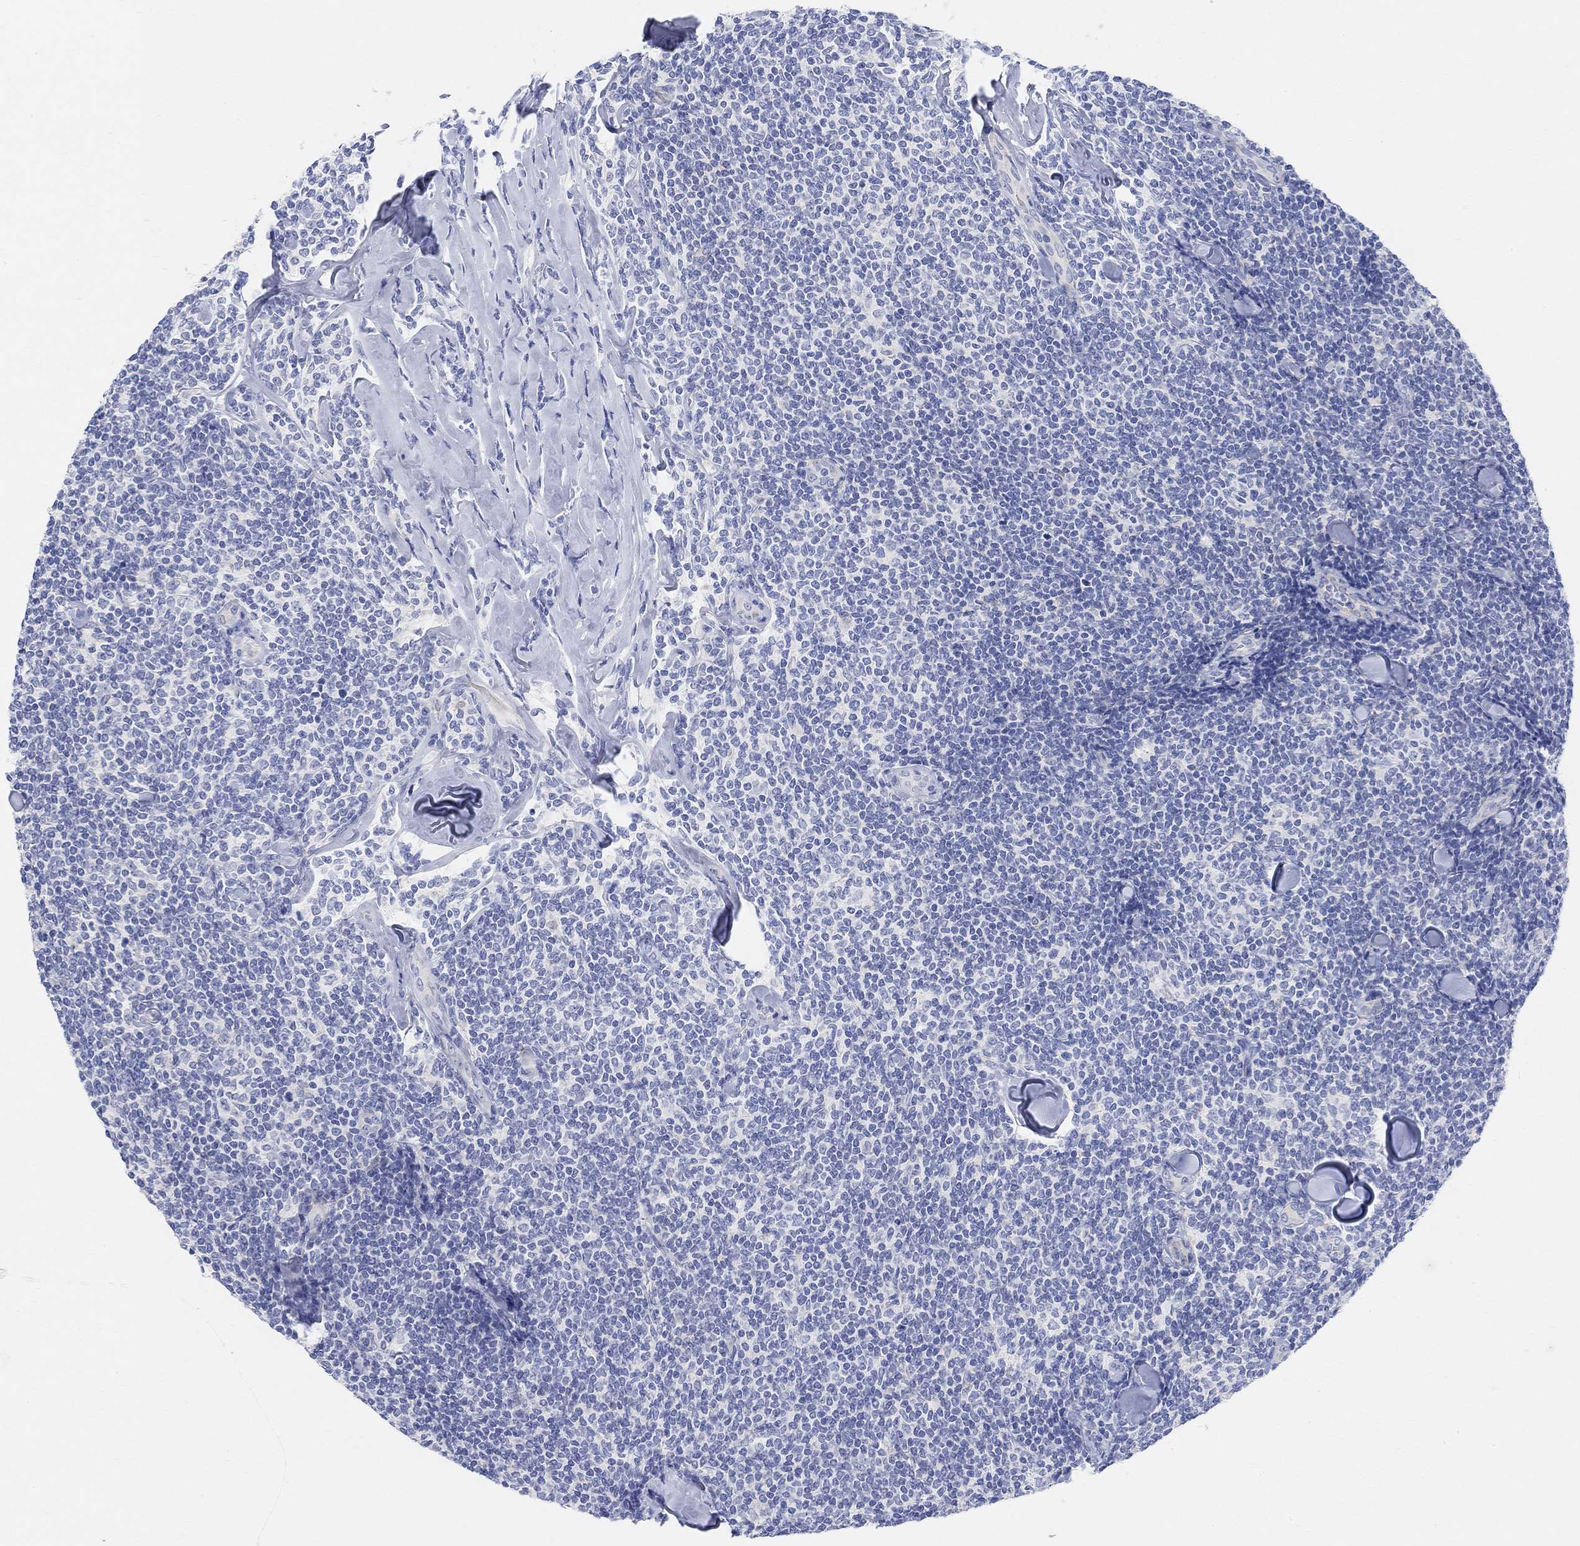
{"staining": {"intensity": "negative", "quantity": "none", "location": "none"}, "tissue": "lymphoma", "cell_type": "Tumor cells", "image_type": "cancer", "snomed": [{"axis": "morphology", "description": "Malignant lymphoma, non-Hodgkin's type, Low grade"}, {"axis": "topography", "description": "Lymph node"}], "caption": "Image shows no significant protein positivity in tumor cells of low-grade malignant lymphoma, non-Hodgkin's type. (IHC, brightfield microscopy, high magnification).", "gene": "RETNLB", "patient": {"sex": "female", "age": 56}}